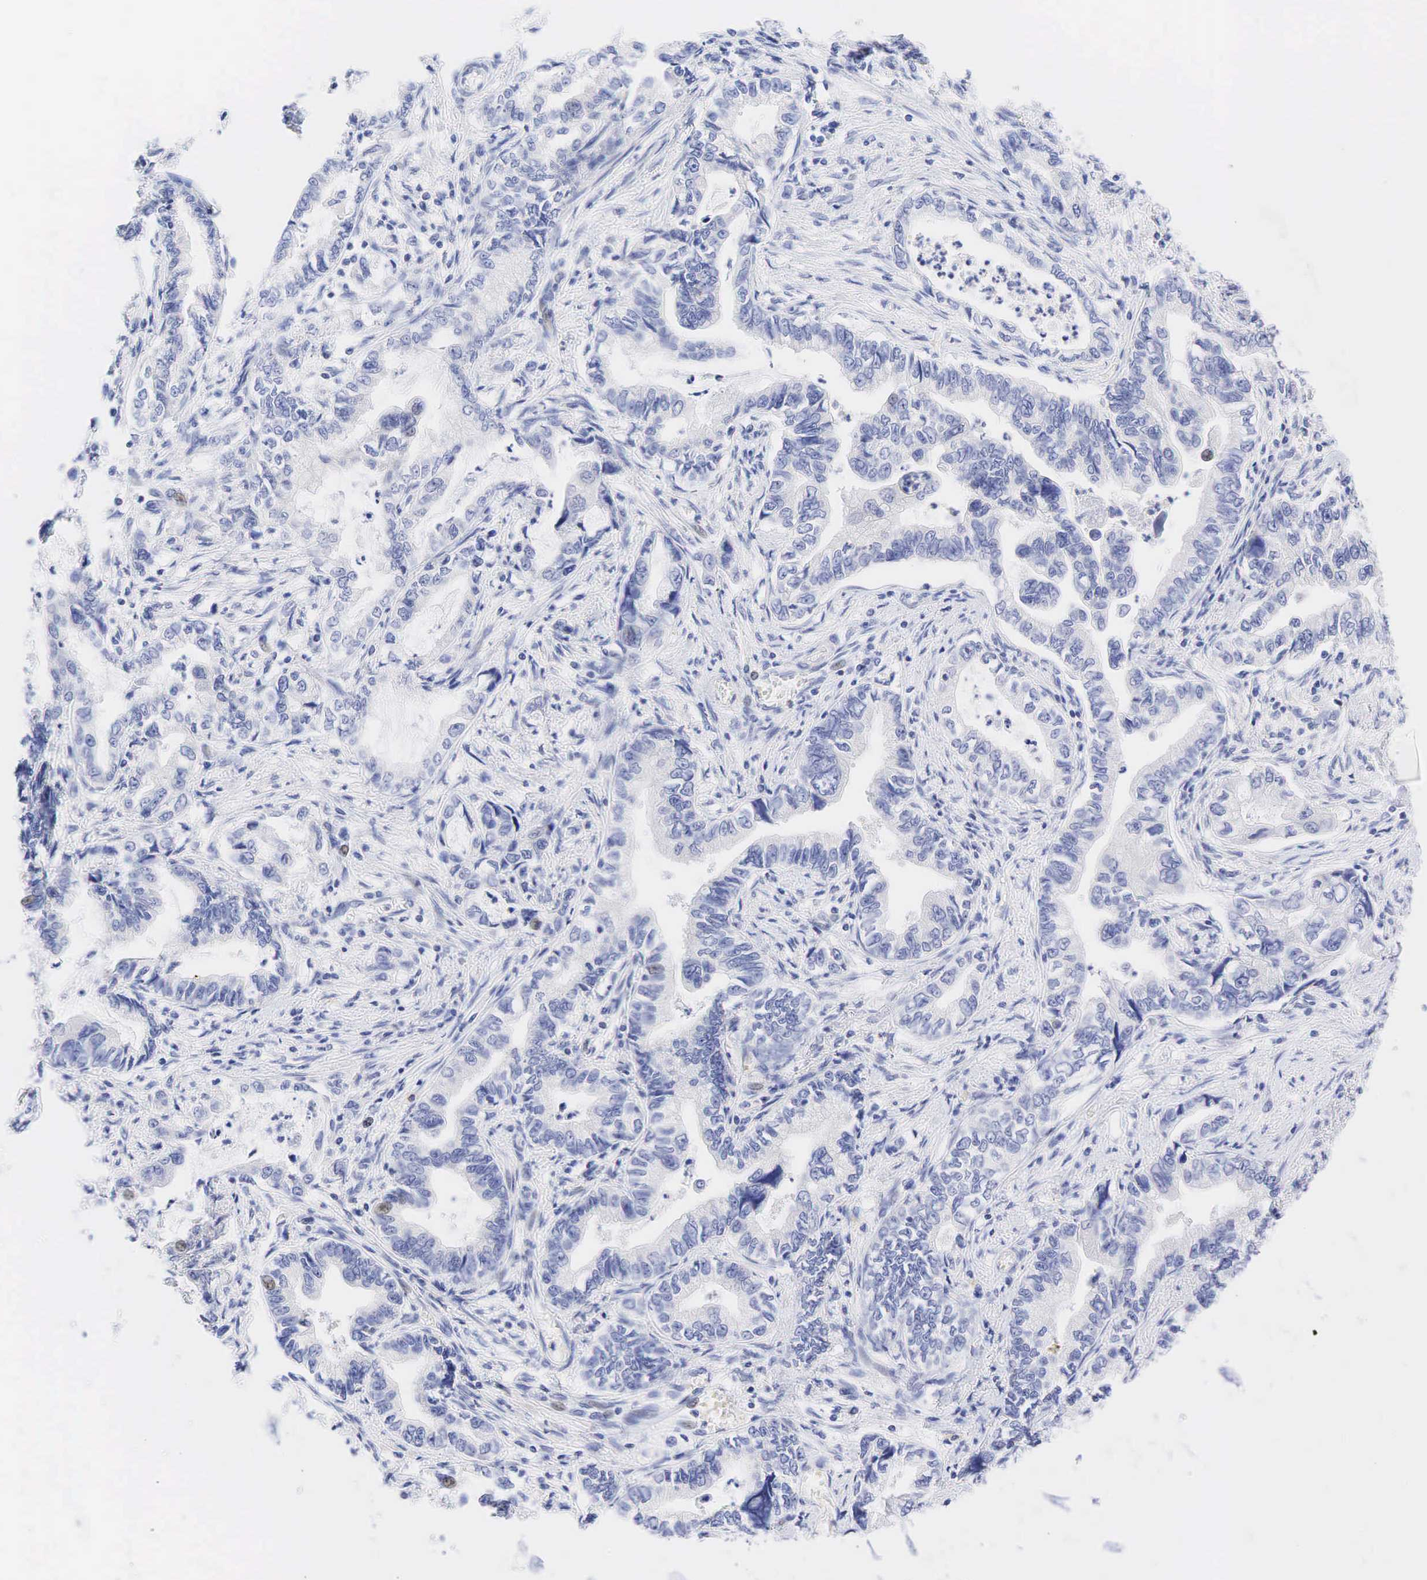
{"staining": {"intensity": "negative", "quantity": "none", "location": "none"}, "tissue": "stomach cancer", "cell_type": "Tumor cells", "image_type": "cancer", "snomed": [{"axis": "morphology", "description": "Adenocarcinoma, NOS"}, {"axis": "topography", "description": "Pancreas"}, {"axis": "topography", "description": "Stomach, upper"}], "caption": "Tumor cells show no significant protein positivity in adenocarcinoma (stomach). (DAB (3,3'-diaminobenzidine) immunohistochemistry visualized using brightfield microscopy, high magnification).", "gene": "AR", "patient": {"sex": "male", "age": 77}}